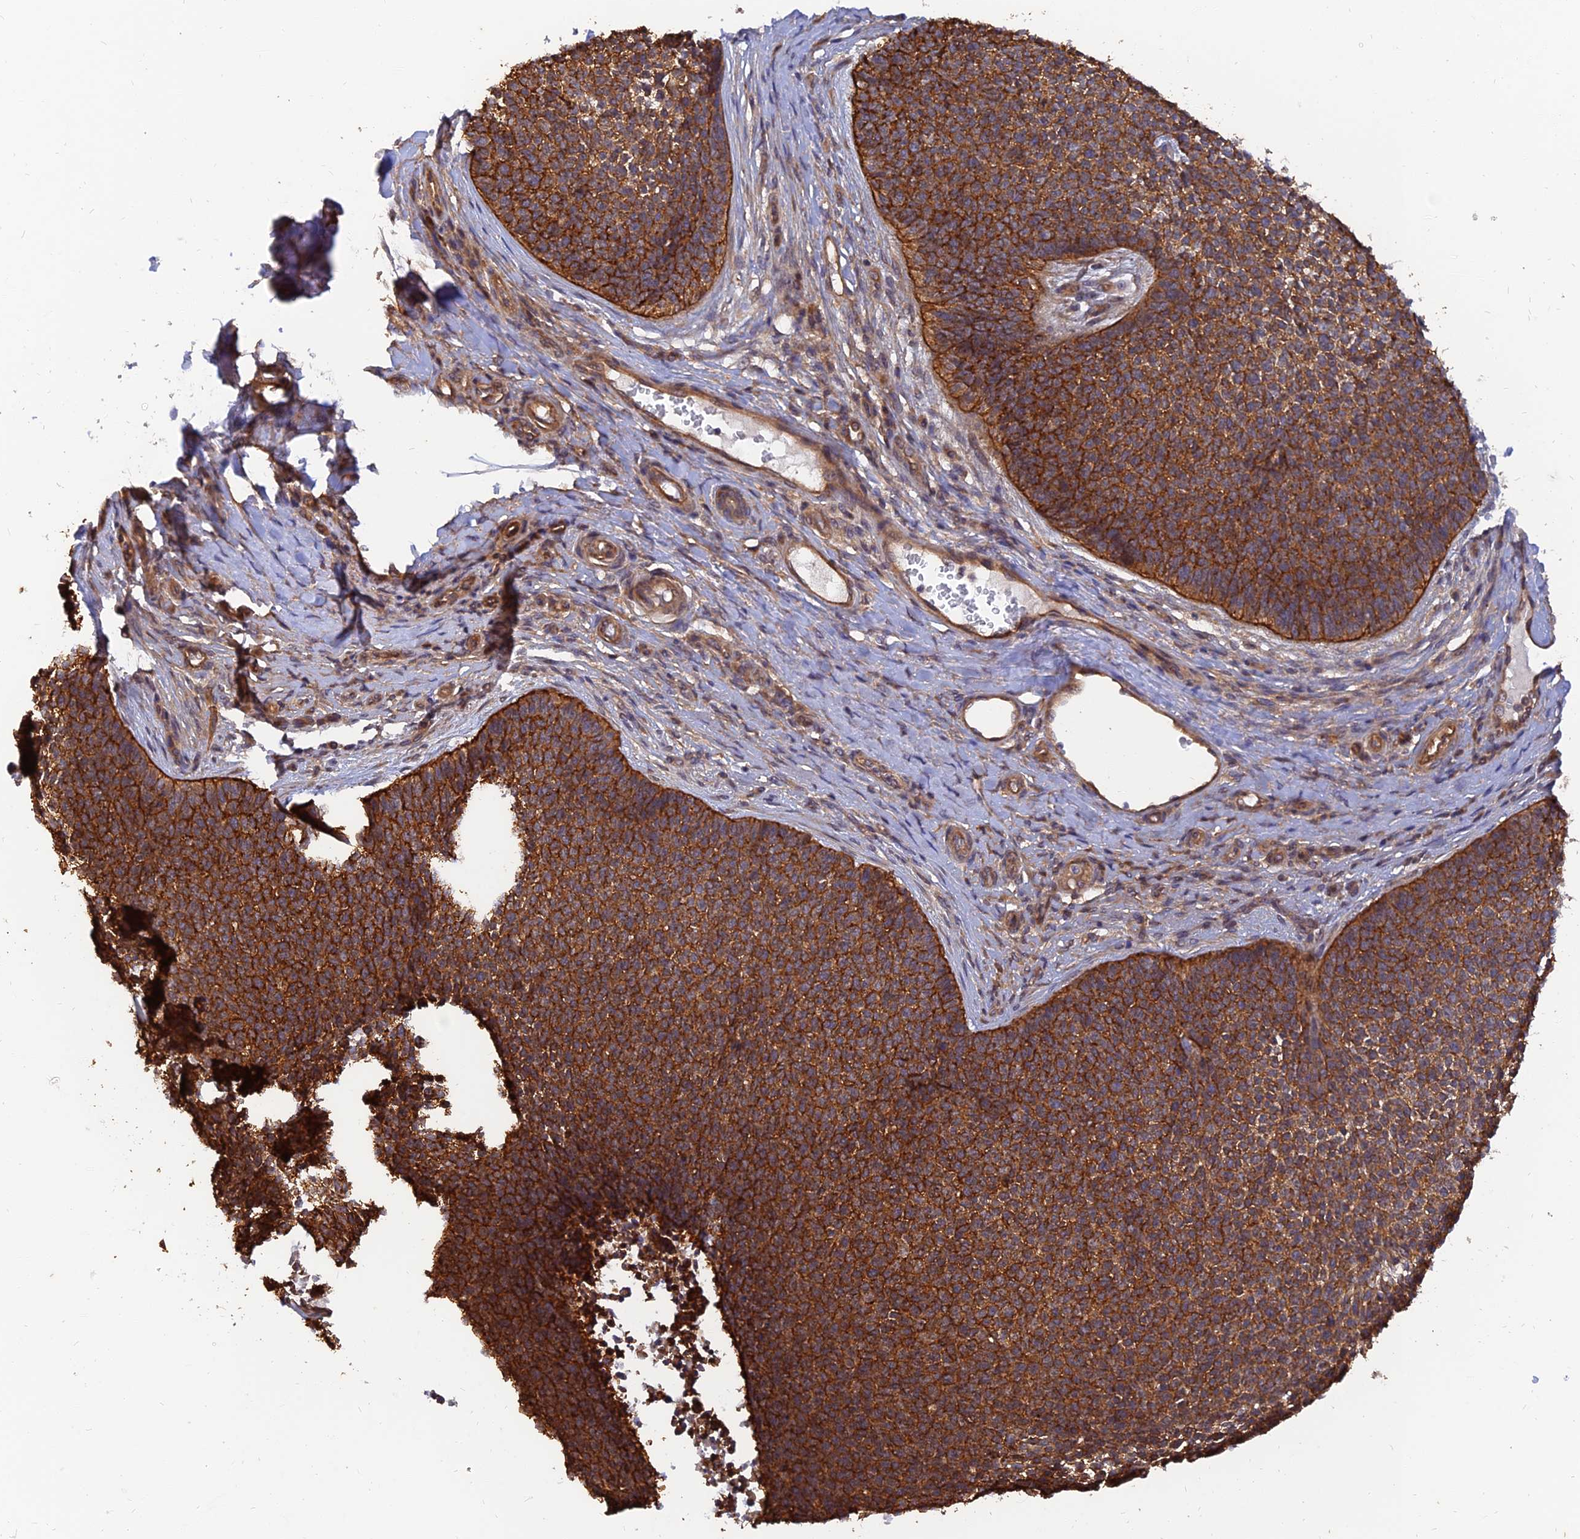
{"staining": {"intensity": "strong", "quantity": ">75%", "location": "cytoplasmic/membranous"}, "tissue": "skin cancer", "cell_type": "Tumor cells", "image_type": "cancer", "snomed": [{"axis": "morphology", "description": "Basal cell carcinoma"}, {"axis": "topography", "description": "Skin"}], "caption": "Immunohistochemical staining of basal cell carcinoma (skin) reveals strong cytoplasmic/membranous protein expression in approximately >75% of tumor cells.", "gene": "WDR41", "patient": {"sex": "female", "age": 84}}